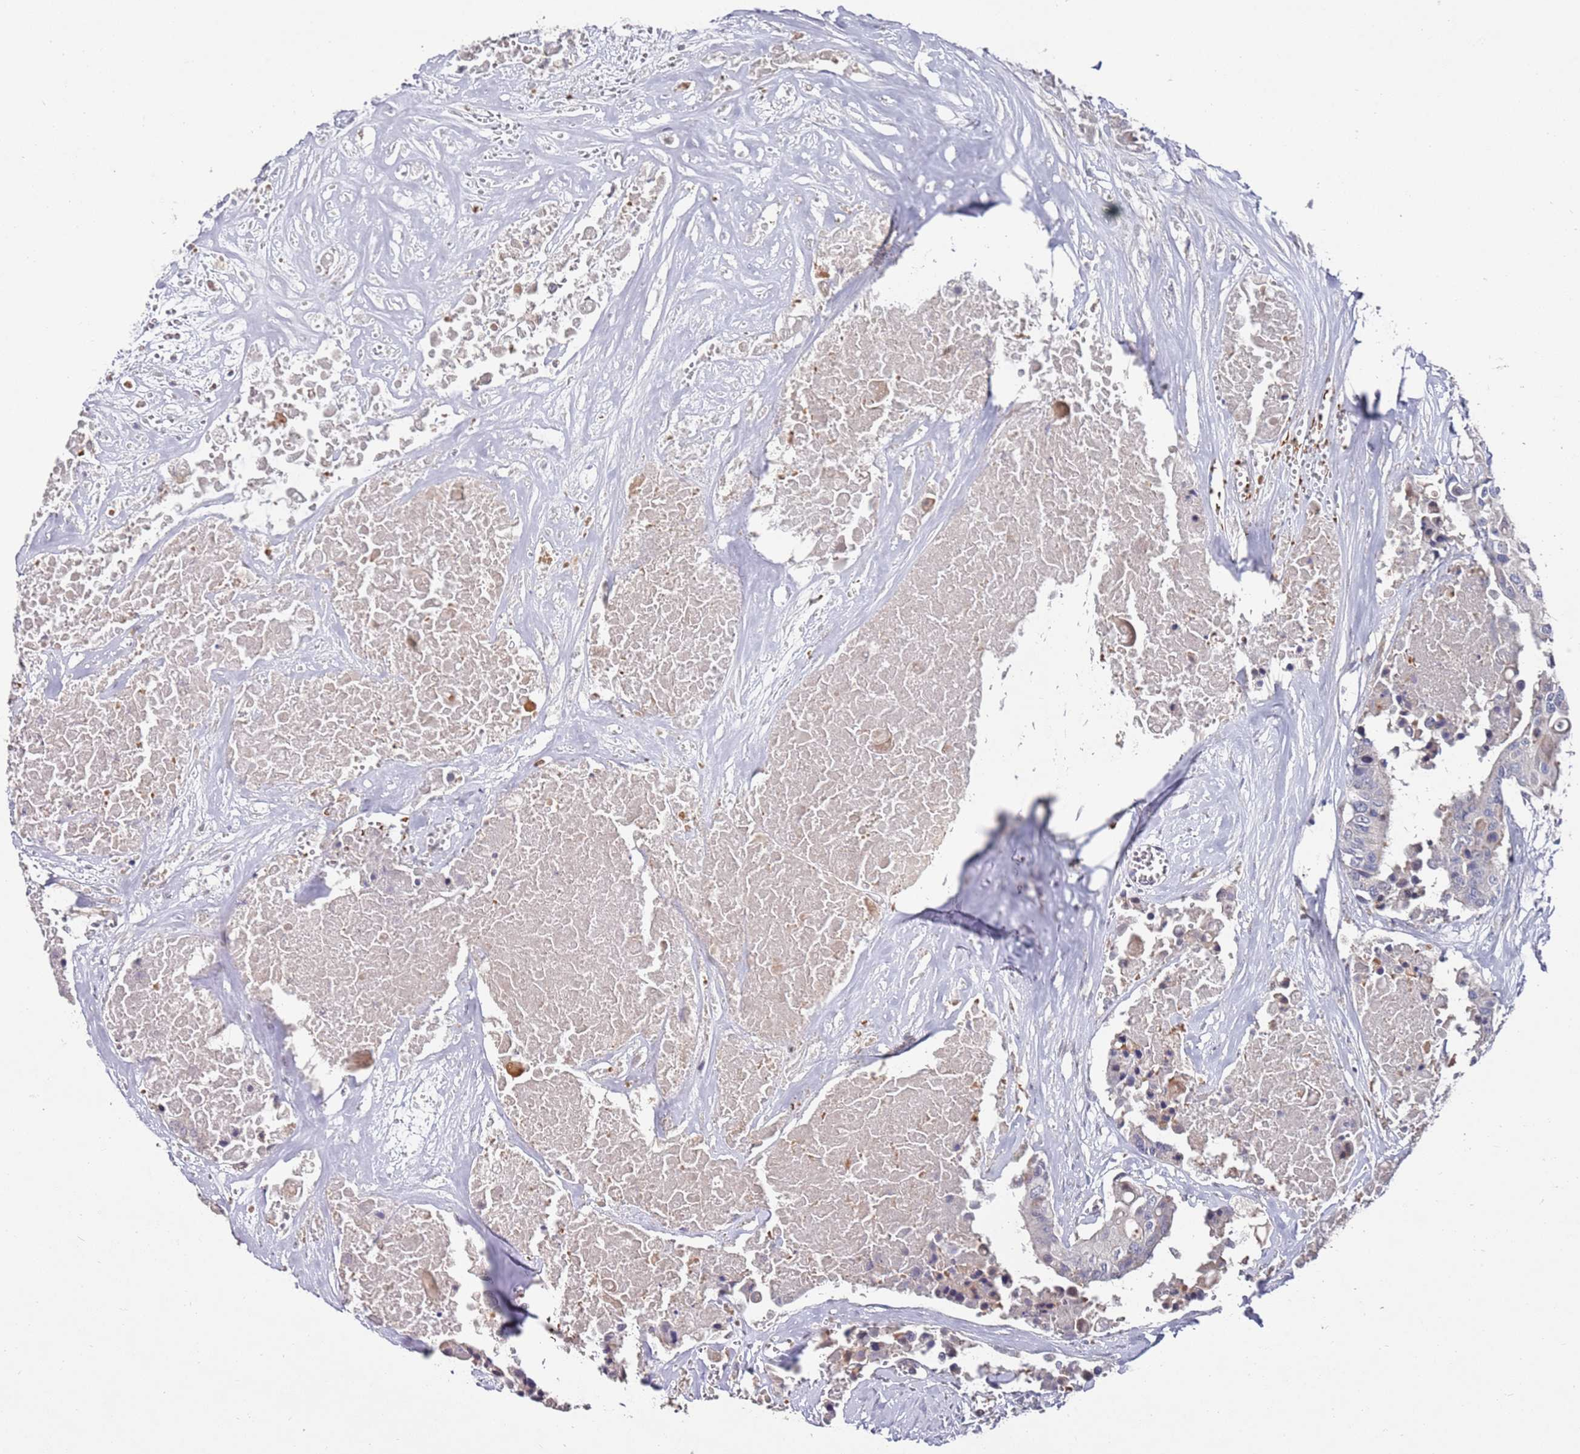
{"staining": {"intensity": "negative", "quantity": "none", "location": "none"}, "tissue": "colorectal cancer", "cell_type": "Tumor cells", "image_type": "cancer", "snomed": [{"axis": "morphology", "description": "Adenocarcinoma, NOS"}, {"axis": "topography", "description": "Colon"}], "caption": "The IHC micrograph has no significant staining in tumor cells of adenocarcinoma (colorectal) tissue. (DAB (3,3'-diaminobenzidine) immunohistochemistry, high magnification).", "gene": "LACC1", "patient": {"sex": "male", "age": 77}}